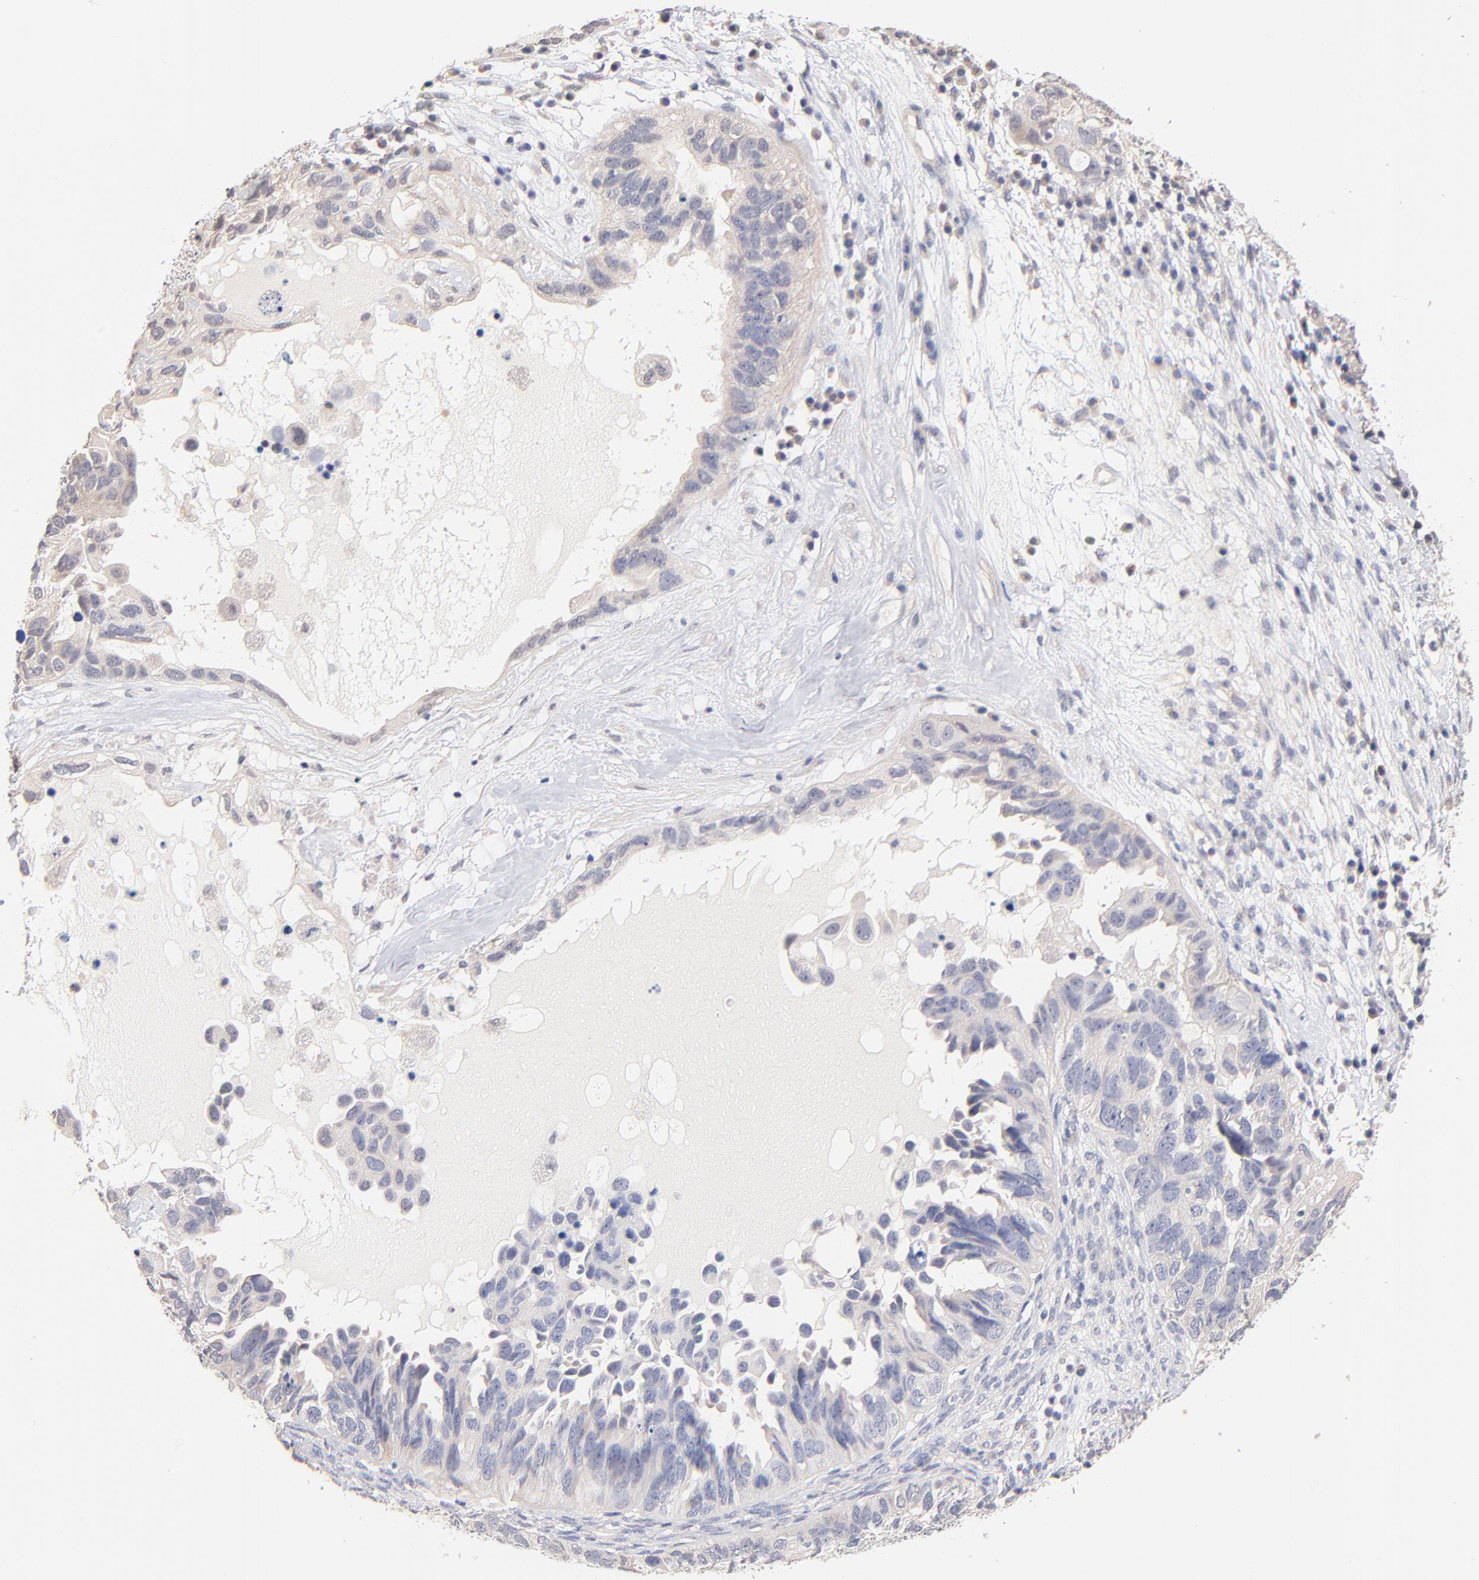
{"staining": {"intensity": "negative", "quantity": "none", "location": "none"}, "tissue": "ovarian cancer", "cell_type": "Tumor cells", "image_type": "cancer", "snomed": [{"axis": "morphology", "description": "Cystadenocarcinoma, serous, NOS"}, {"axis": "topography", "description": "Ovary"}], "caption": "Serous cystadenocarcinoma (ovarian) was stained to show a protein in brown. There is no significant positivity in tumor cells.", "gene": "RIBC2", "patient": {"sex": "female", "age": 82}}